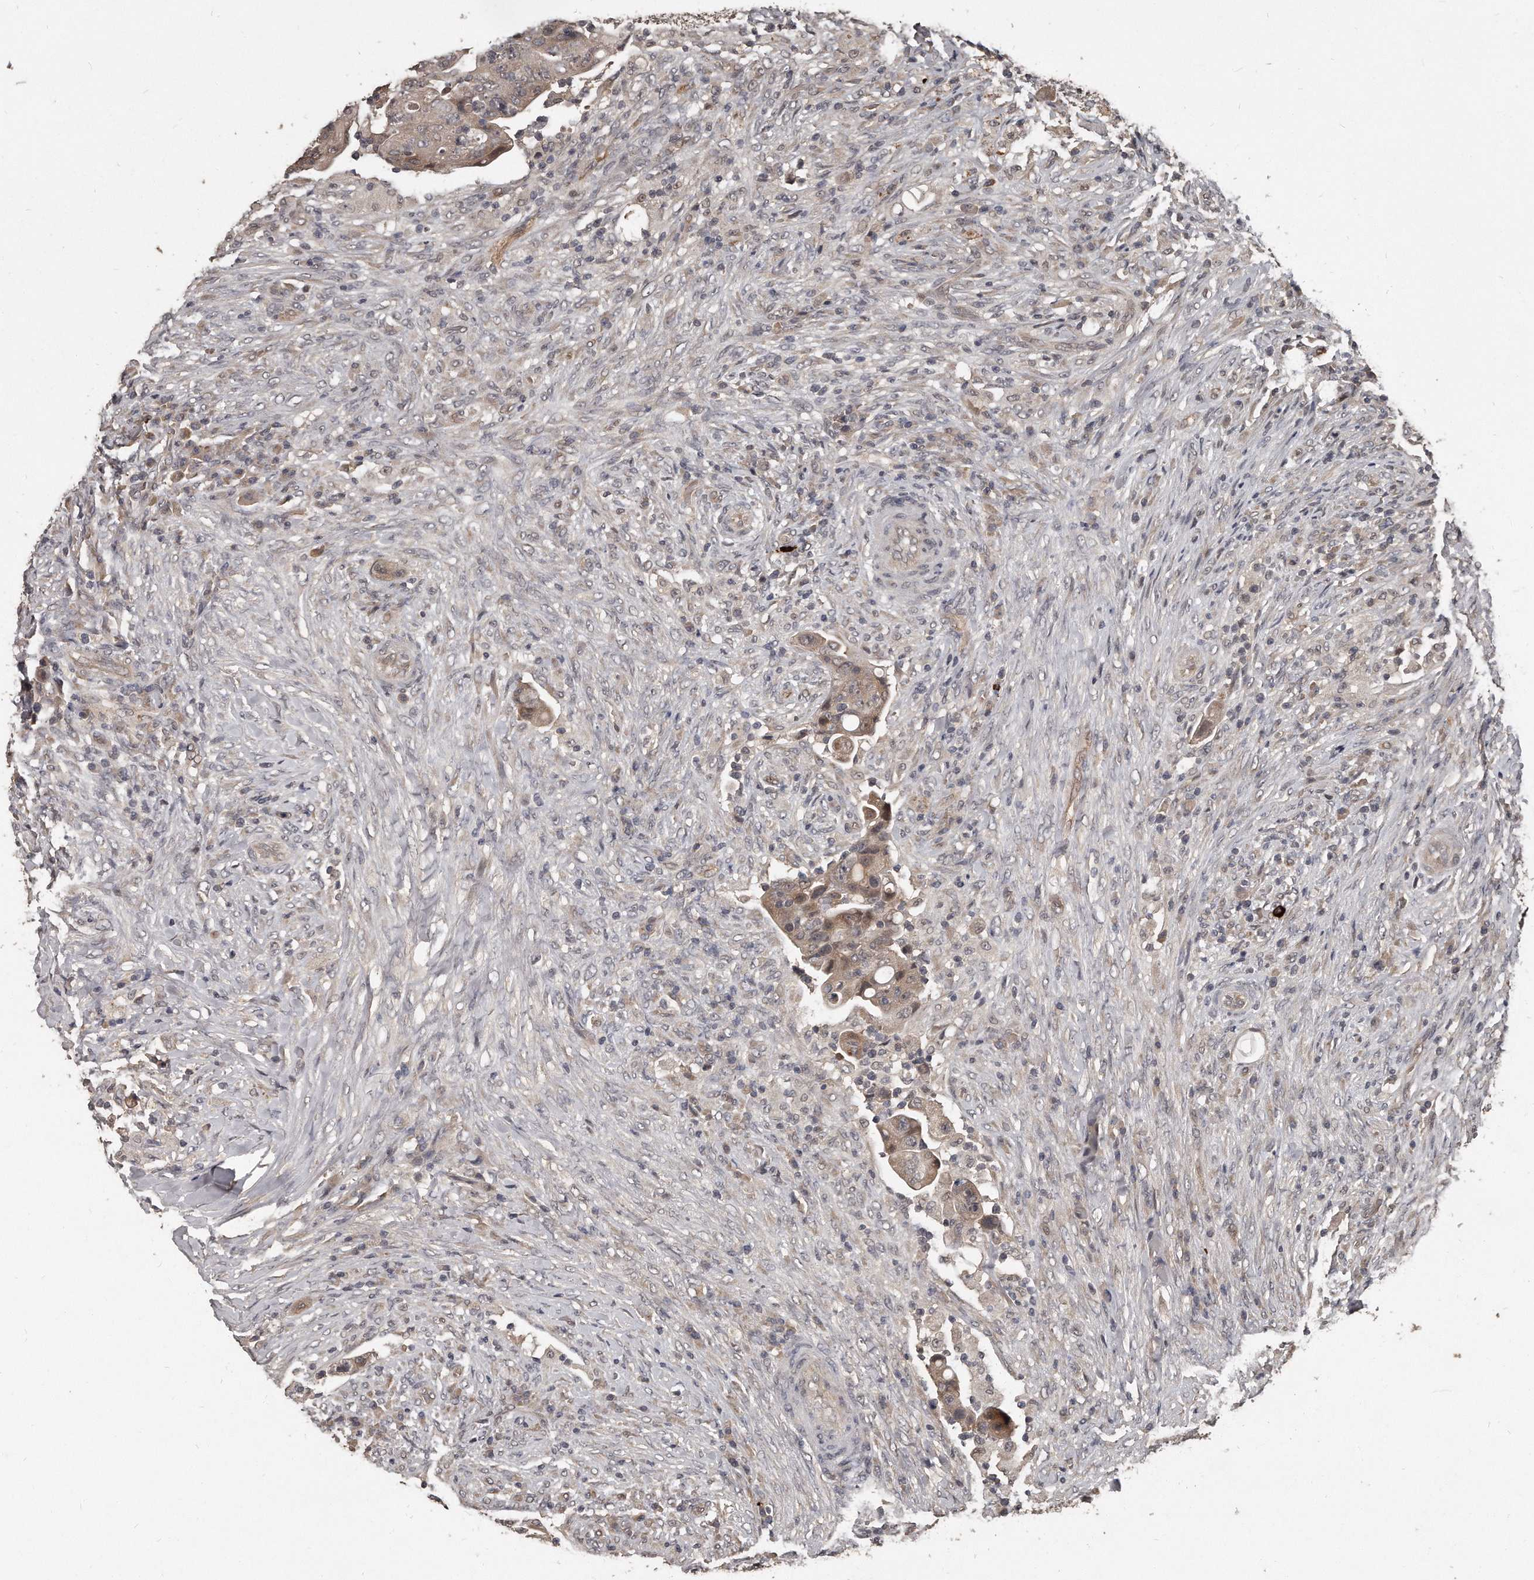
{"staining": {"intensity": "weak", "quantity": ">75%", "location": "cytoplasmic/membranous"}, "tissue": "colorectal cancer", "cell_type": "Tumor cells", "image_type": "cancer", "snomed": [{"axis": "morphology", "description": "Adenocarcinoma, NOS"}, {"axis": "topography", "description": "Rectum"}], "caption": "Immunohistochemistry (IHC) (DAB) staining of human colorectal cancer shows weak cytoplasmic/membranous protein positivity in approximately >75% of tumor cells.", "gene": "GRB10", "patient": {"sex": "female", "age": 71}}